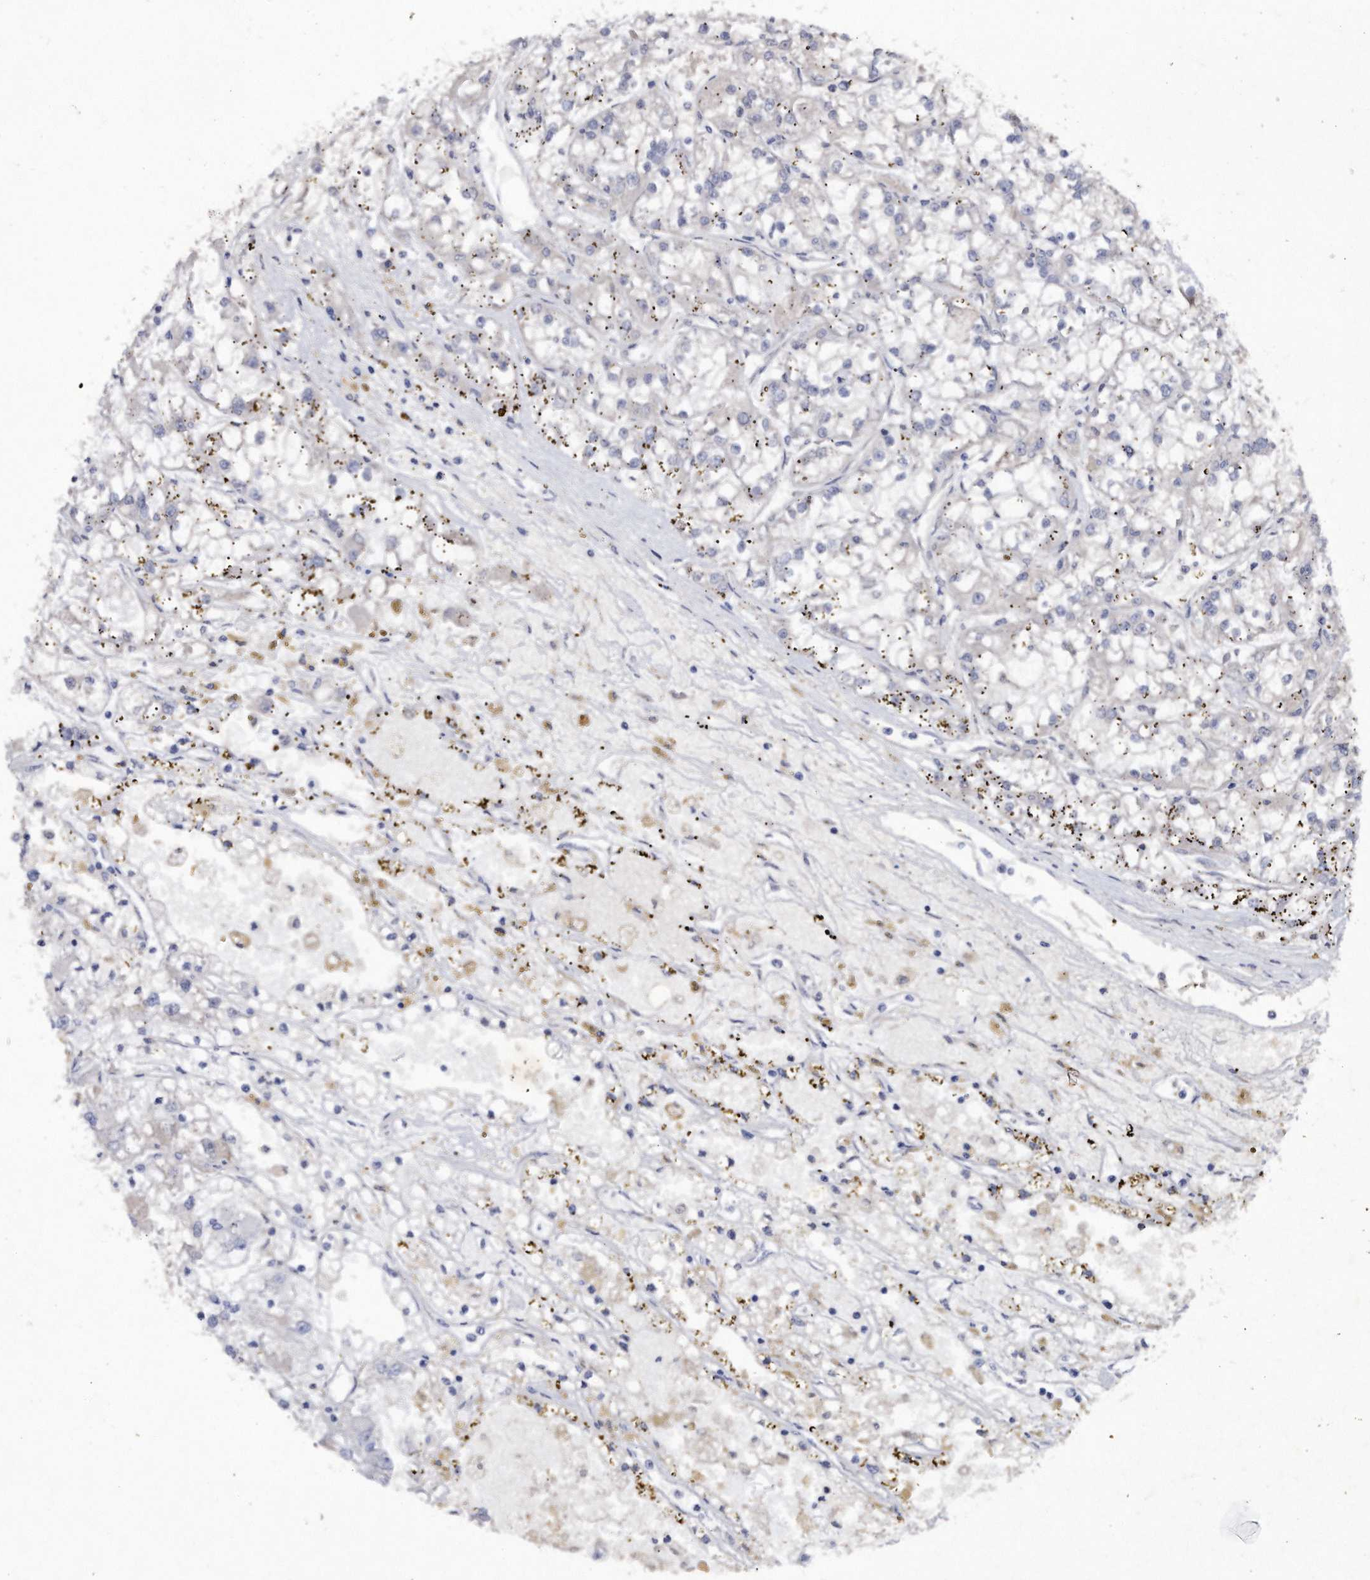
{"staining": {"intensity": "negative", "quantity": "none", "location": "none"}, "tissue": "renal cancer", "cell_type": "Tumor cells", "image_type": "cancer", "snomed": [{"axis": "morphology", "description": "Adenocarcinoma, NOS"}, {"axis": "topography", "description": "Kidney"}], "caption": "A high-resolution micrograph shows immunohistochemistry (IHC) staining of renal adenocarcinoma, which shows no significant positivity in tumor cells.", "gene": "ASNS", "patient": {"sex": "female", "age": 52}}